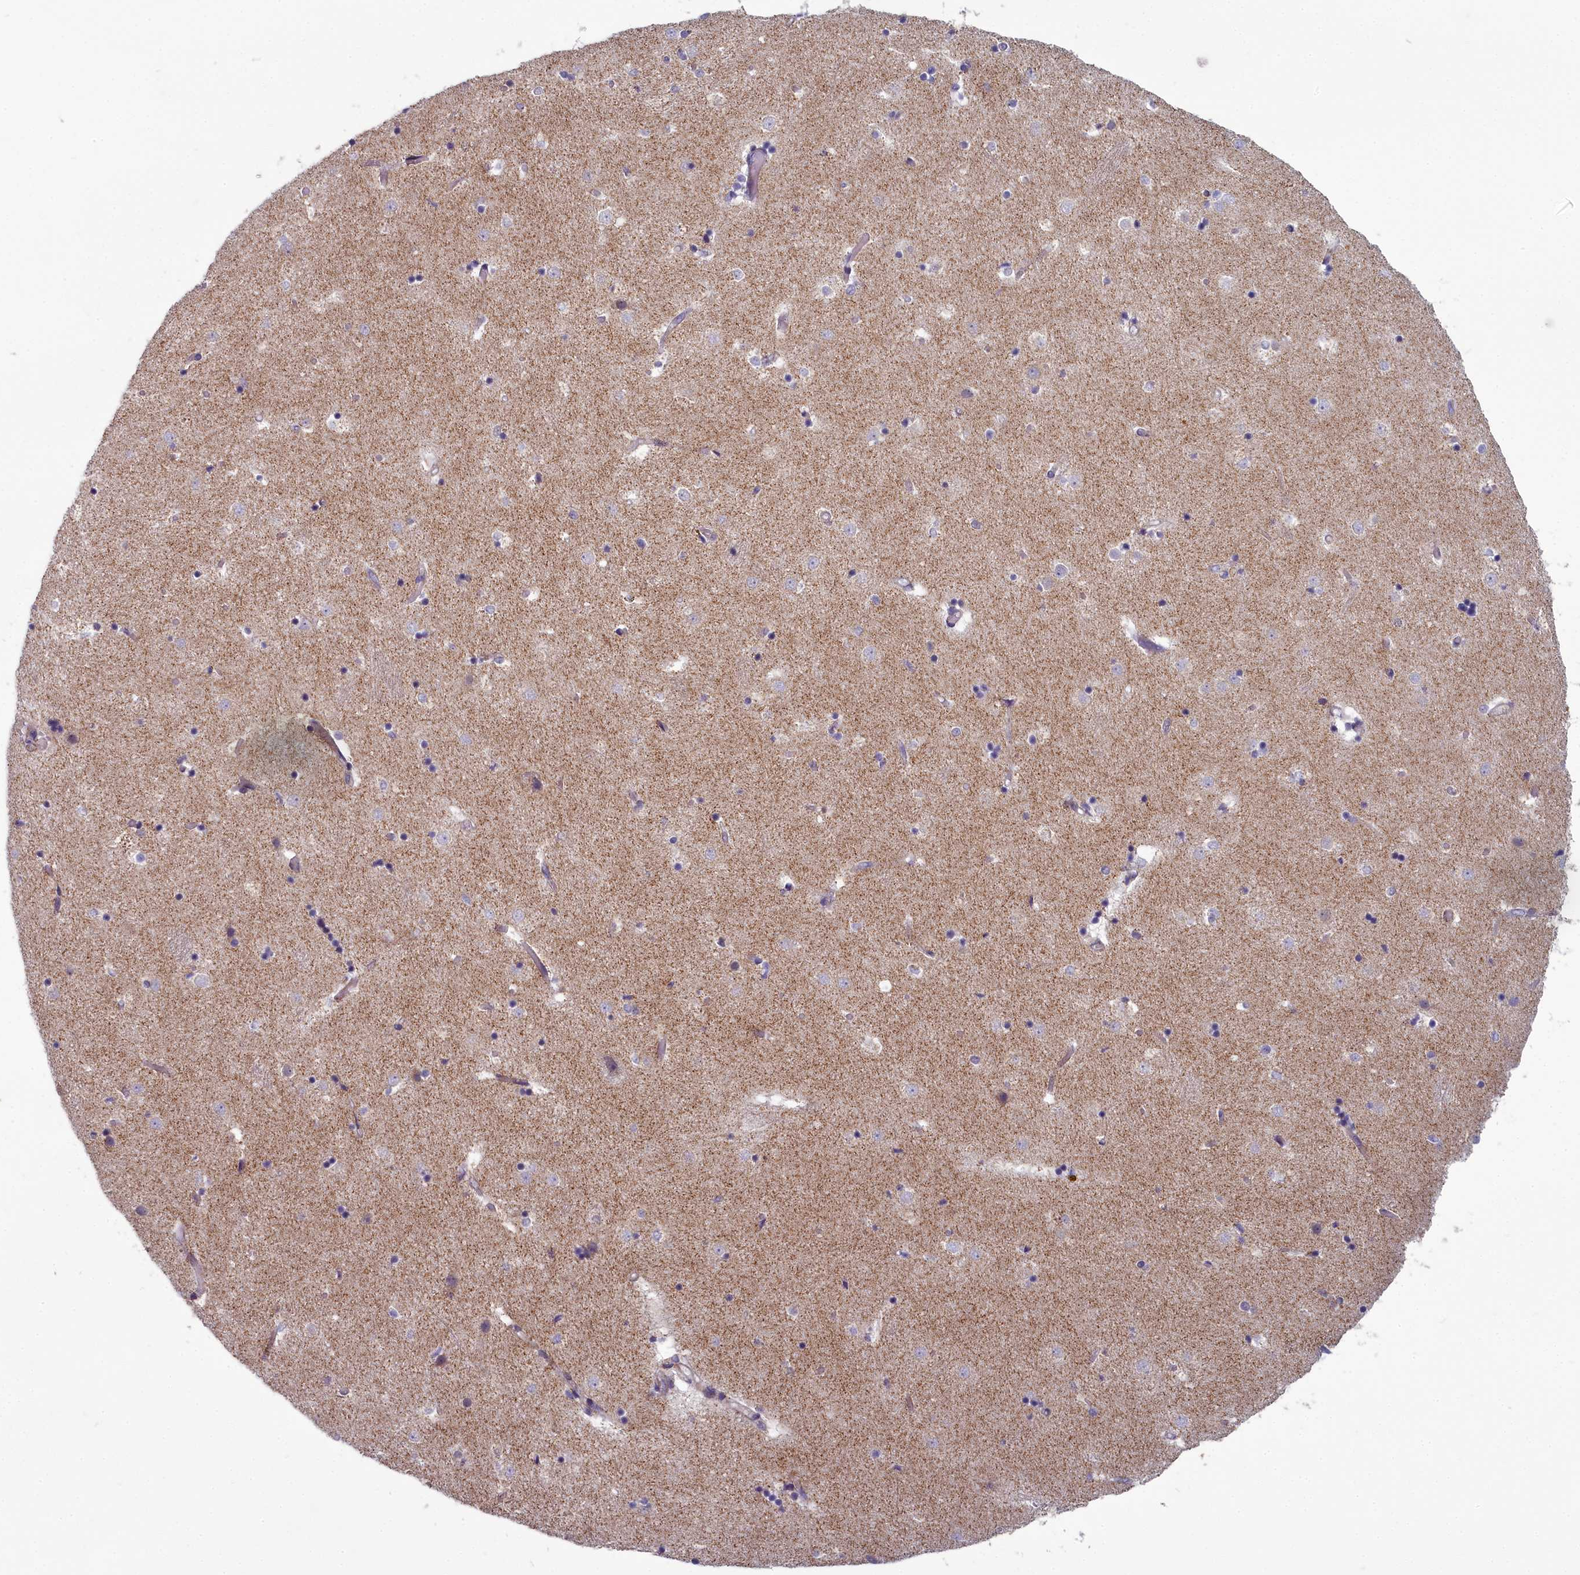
{"staining": {"intensity": "negative", "quantity": "none", "location": "none"}, "tissue": "caudate", "cell_type": "Glial cells", "image_type": "normal", "snomed": [{"axis": "morphology", "description": "Normal tissue, NOS"}, {"axis": "topography", "description": "Lateral ventricle wall"}], "caption": "Immunohistochemistry (IHC) of unremarkable human caudate demonstrates no staining in glial cells. (Immunohistochemistry, brightfield microscopy, high magnification).", "gene": "INSYN2A", "patient": {"sex": "female", "age": 52}}